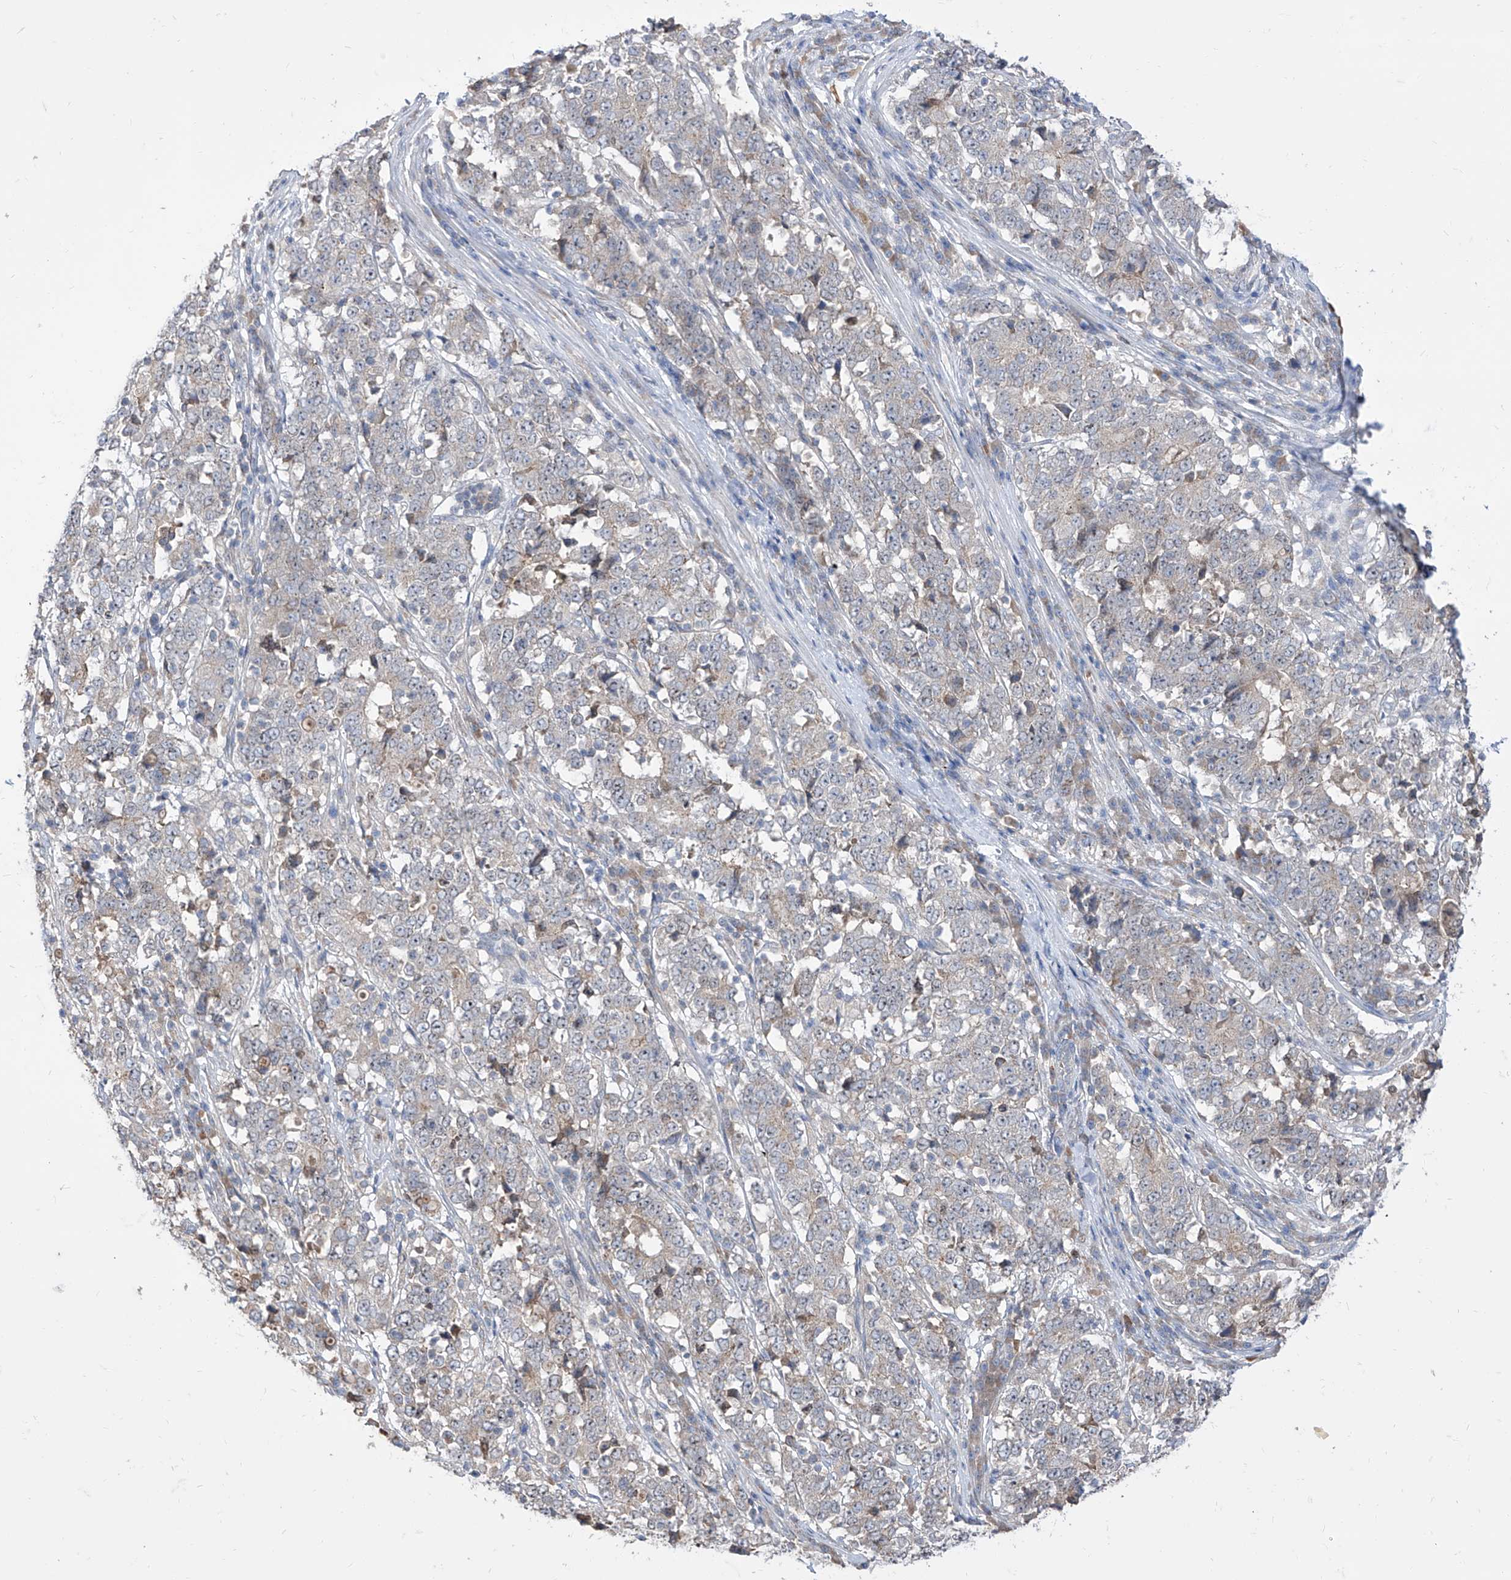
{"staining": {"intensity": "weak", "quantity": "<25%", "location": "cytoplasmic/membranous"}, "tissue": "stomach cancer", "cell_type": "Tumor cells", "image_type": "cancer", "snomed": [{"axis": "morphology", "description": "Adenocarcinoma, NOS"}, {"axis": "topography", "description": "Stomach"}], "caption": "Histopathology image shows no significant protein expression in tumor cells of stomach adenocarcinoma.", "gene": "BROX", "patient": {"sex": "male", "age": 59}}